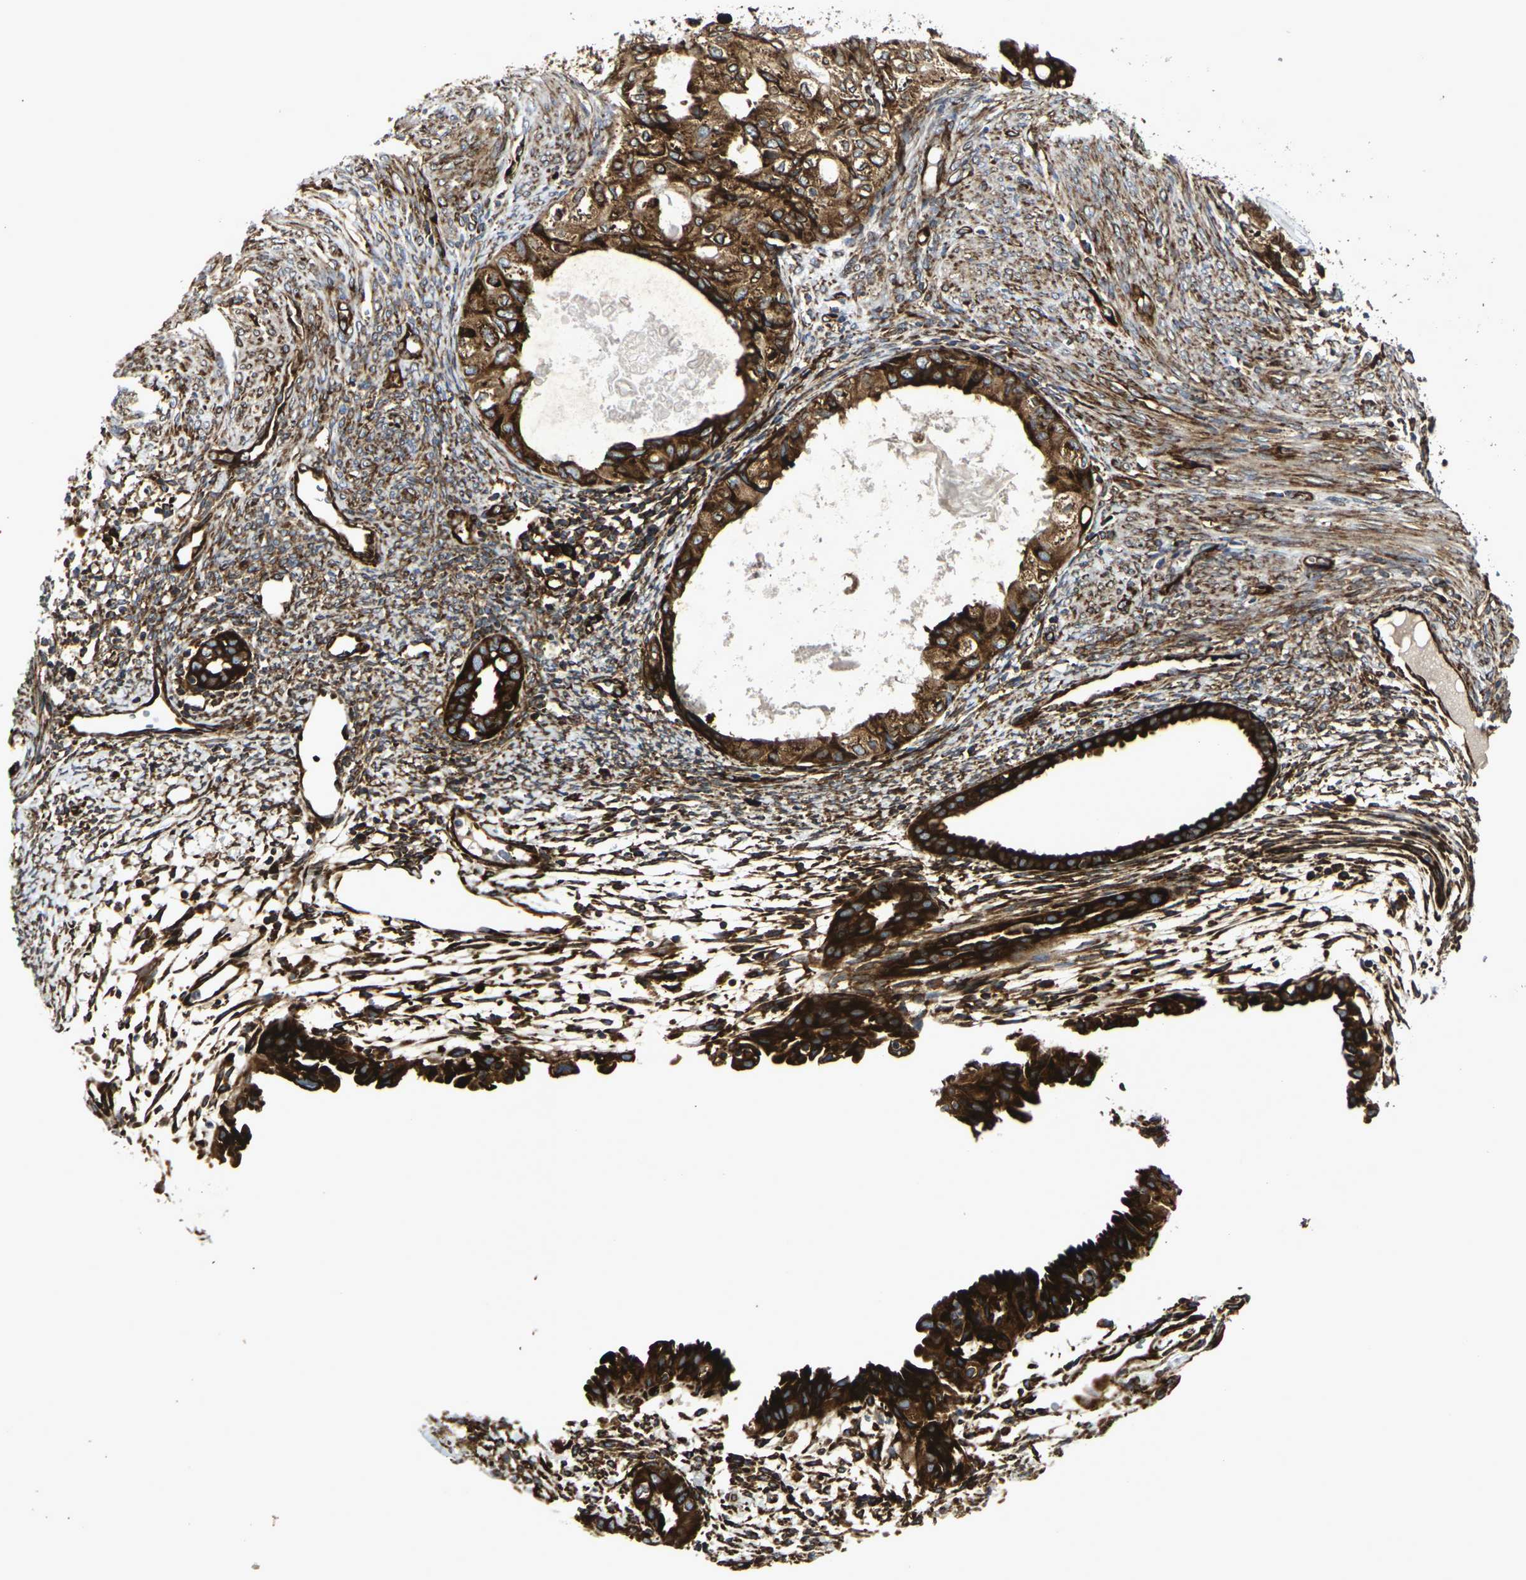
{"staining": {"intensity": "strong", "quantity": ">75%", "location": "cytoplasmic/membranous"}, "tissue": "cervical cancer", "cell_type": "Tumor cells", "image_type": "cancer", "snomed": [{"axis": "morphology", "description": "Normal tissue, NOS"}, {"axis": "morphology", "description": "Adenocarcinoma, NOS"}, {"axis": "topography", "description": "Cervix"}, {"axis": "topography", "description": "Endometrium"}], "caption": "Immunohistochemical staining of adenocarcinoma (cervical) reveals strong cytoplasmic/membranous protein expression in approximately >75% of tumor cells.", "gene": "MARCHF2", "patient": {"sex": "female", "age": 86}}